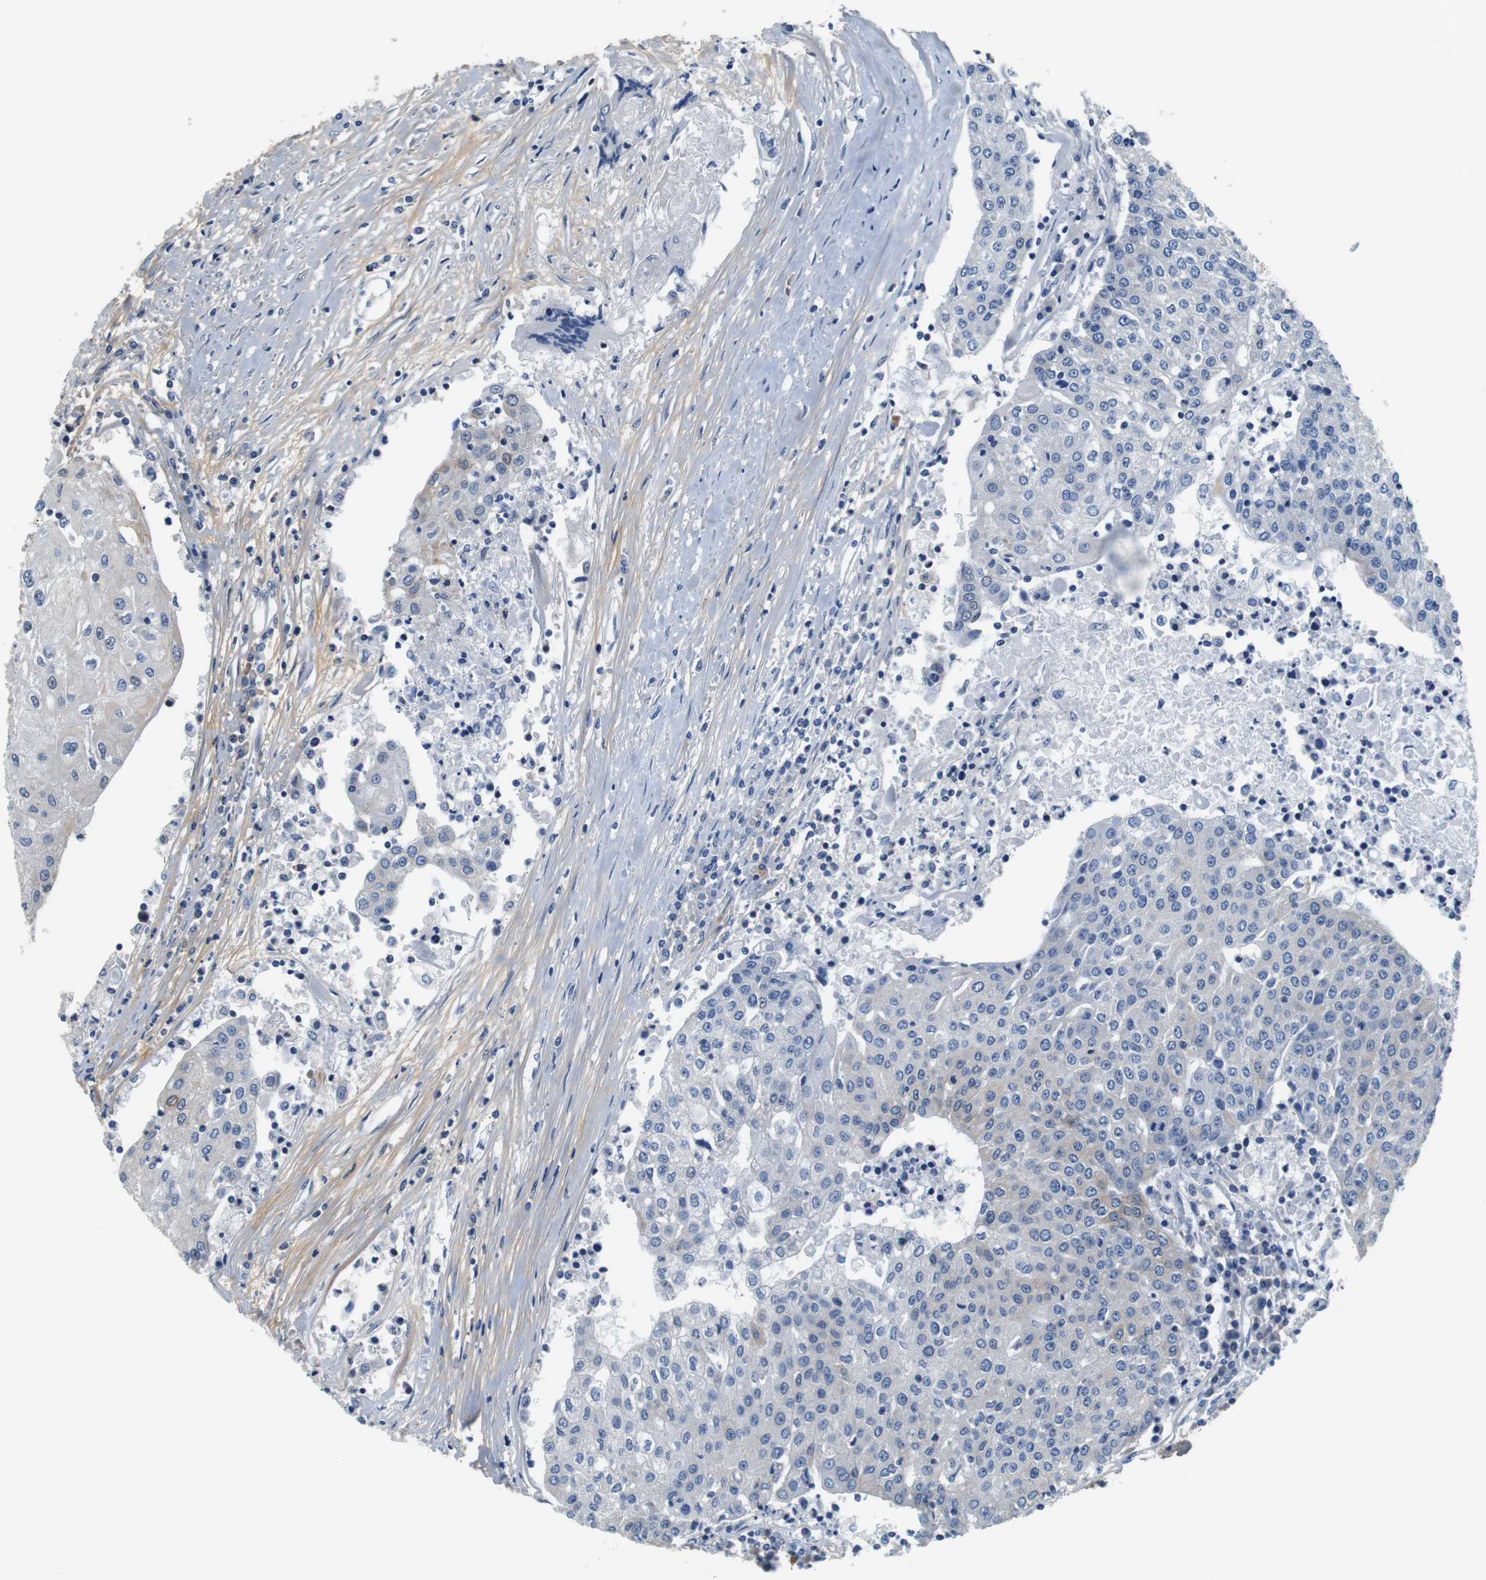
{"staining": {"intensity": "weak", "quantity": "<25%", "location": "cytoplasmic/membranous"}, "tissue": "urothelial cancer", "cell_type": "Tumor cells", "image_type": "cancer", "snomed": [{"axis": "morphology", "description": "Urothelial carcinoma, High grade"}, {"axis": "topography", "description": "Urinary bladder"}], "caption": "Immunohistochemical staining of human urothelial cancer displays no significant staining in tumor cells.", "gene": "LRP4", "patient": {"sex": "female", "age": 85}}